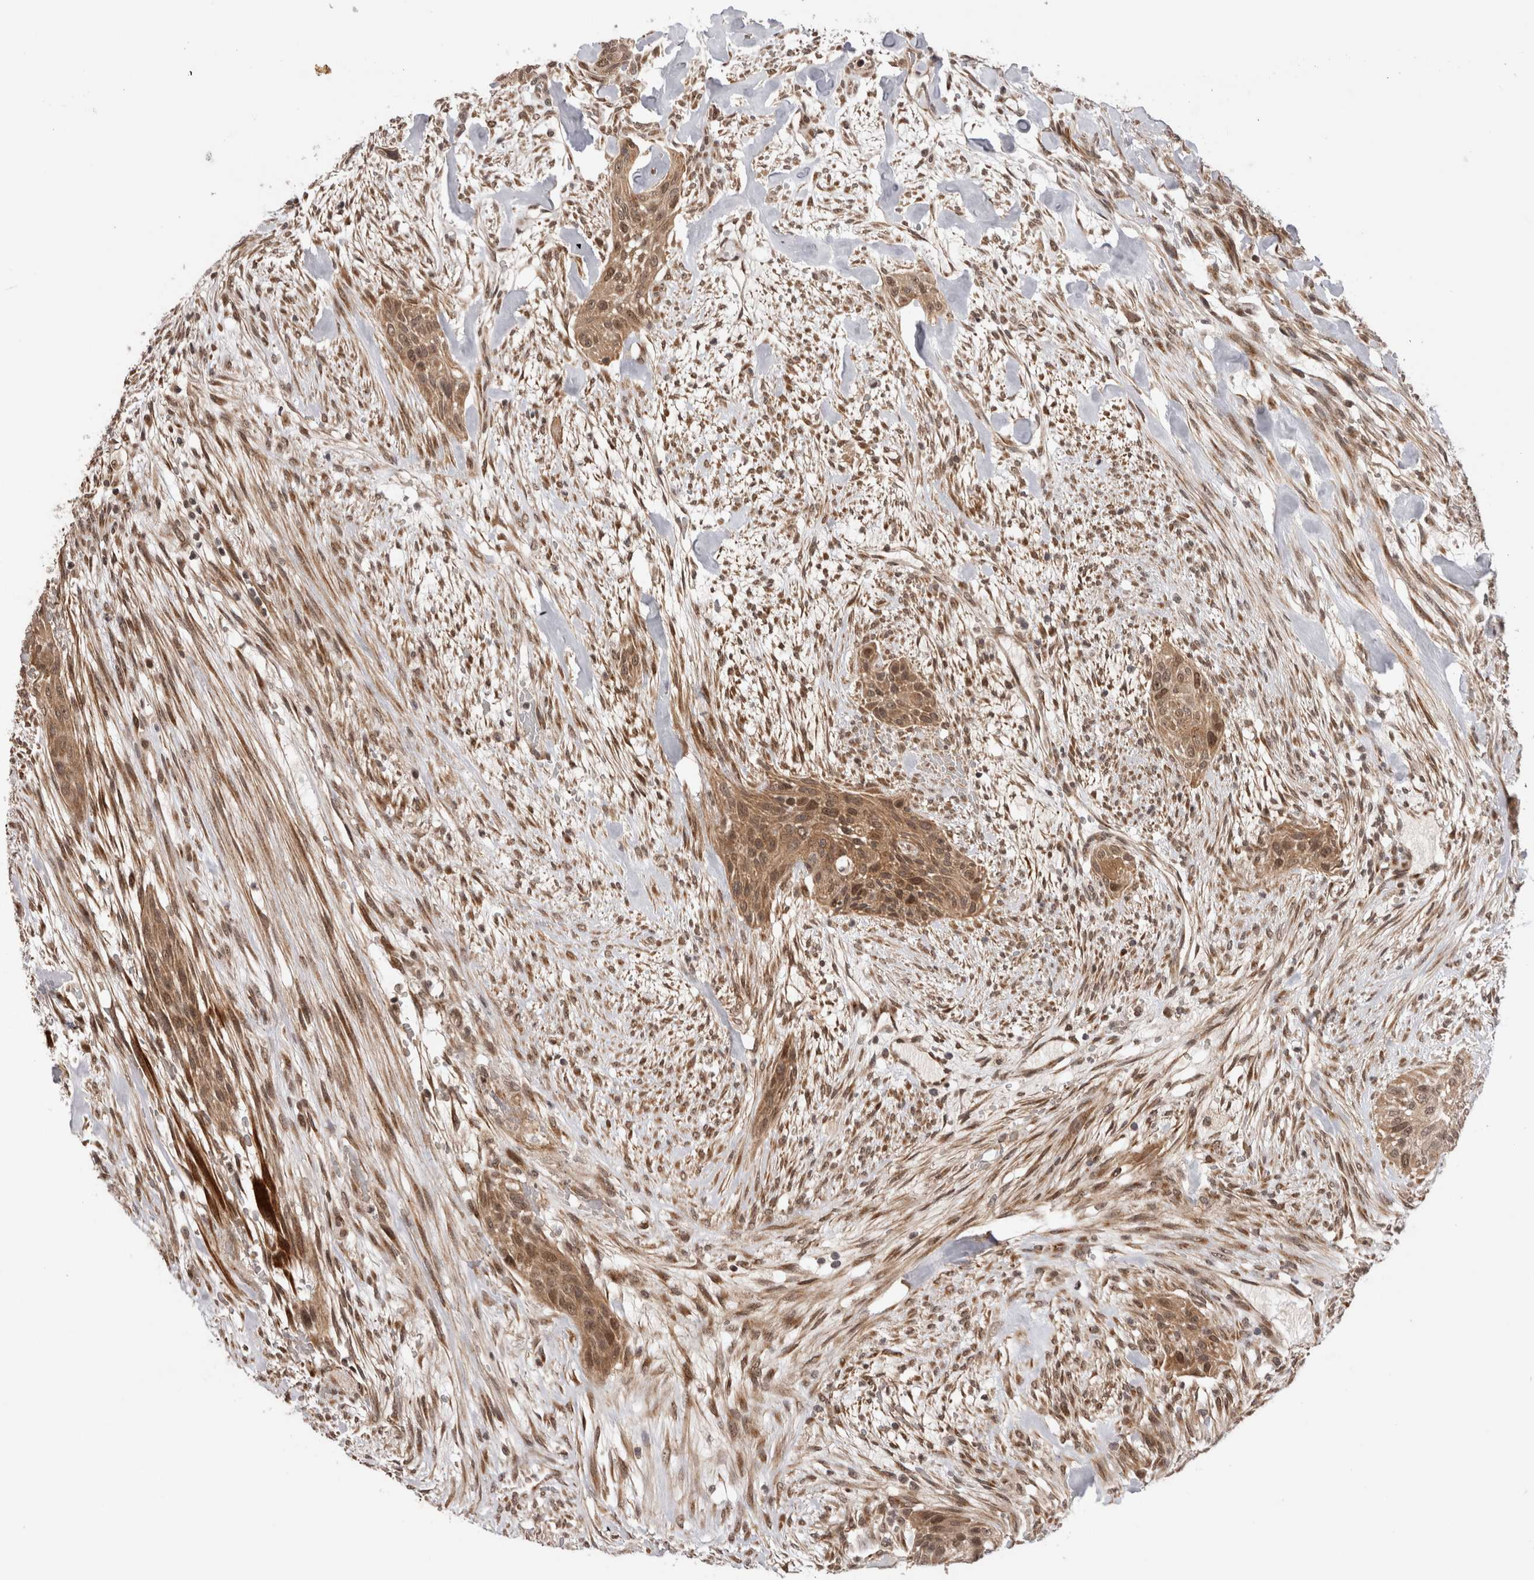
{"staining": {"intensity": "moderate", "quantity": ">75%", "location": "cytoplasmic/membranous,nuclear"}, "tissue": "urothelial cancer", "cell_type": "Tumor cells", "image_type": "cancer", "snomed": [{"axis": "morphology", "description": "Urothelial carcinoma, High grade"}, {"axis": "topography", "description": "Urinary bladder"}], "caption": "Protein expression analysis of urothelial carcinoma (high-grade) demonstrates moderate cytoplasmic/membranous and nuclear positivity in approximately >75% of tumor cells.", "gene": "TMEM65", "patient": {"sex": "male", "age": 35}}